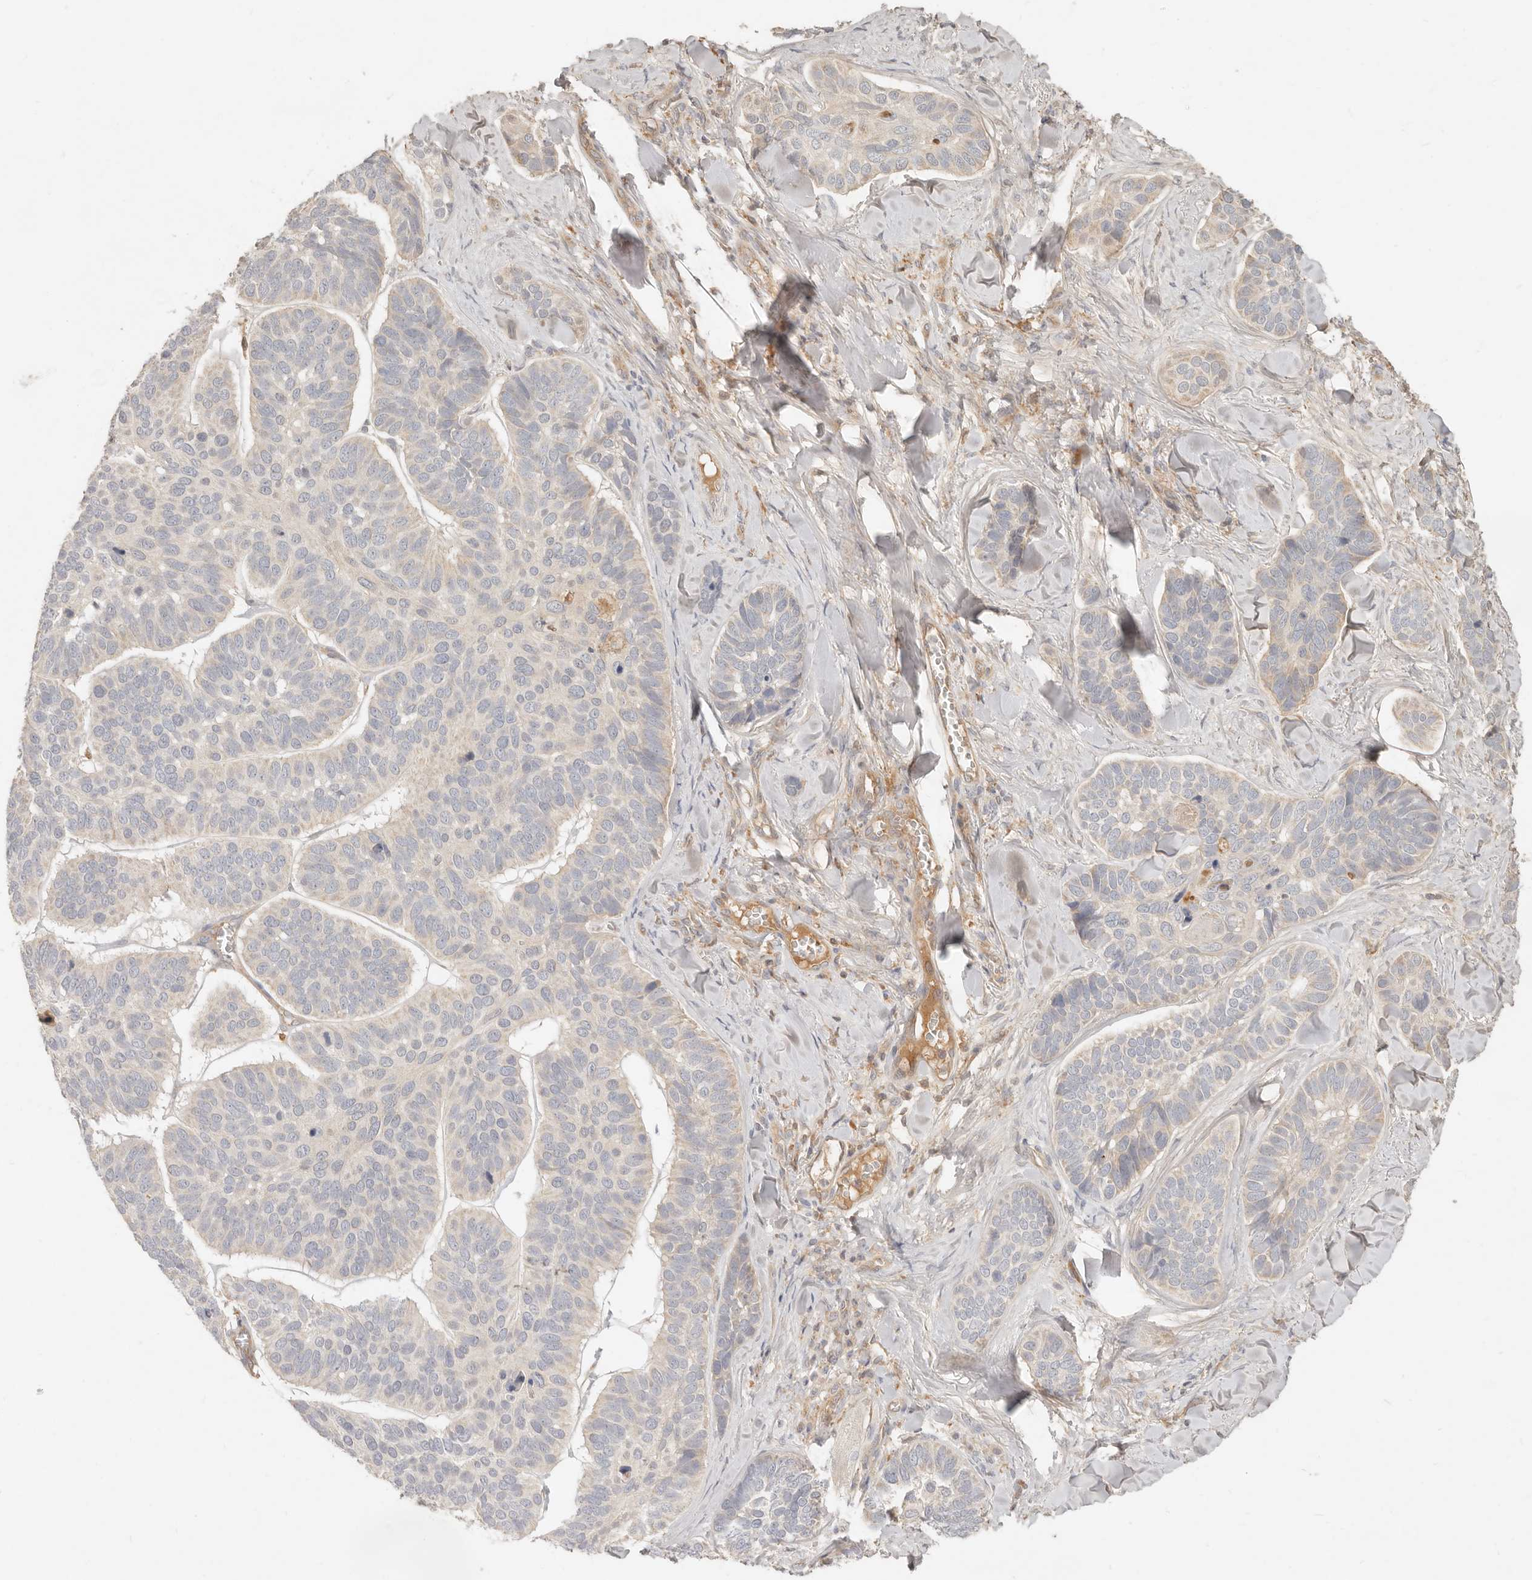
{"staining": {"intensity": "negative", "quantity": "none", "location": "none"}, "tissue": "skin cancer", "cell_type": "Tumor cells", "image_type": "cancer", "snomed": [{"axis": "morphology", "description": "Basal cell carcinoma"}, {"axis": "topography", "description": "Skin"}], "caption": "An IHC photomicrograph of basal cell carcinoma (skin) is shown. There is no staining in tumor cells of basal cell carcinoma (skin).", "gene": "NECAP2", "patient": {"sex": "male", "age": 62}}